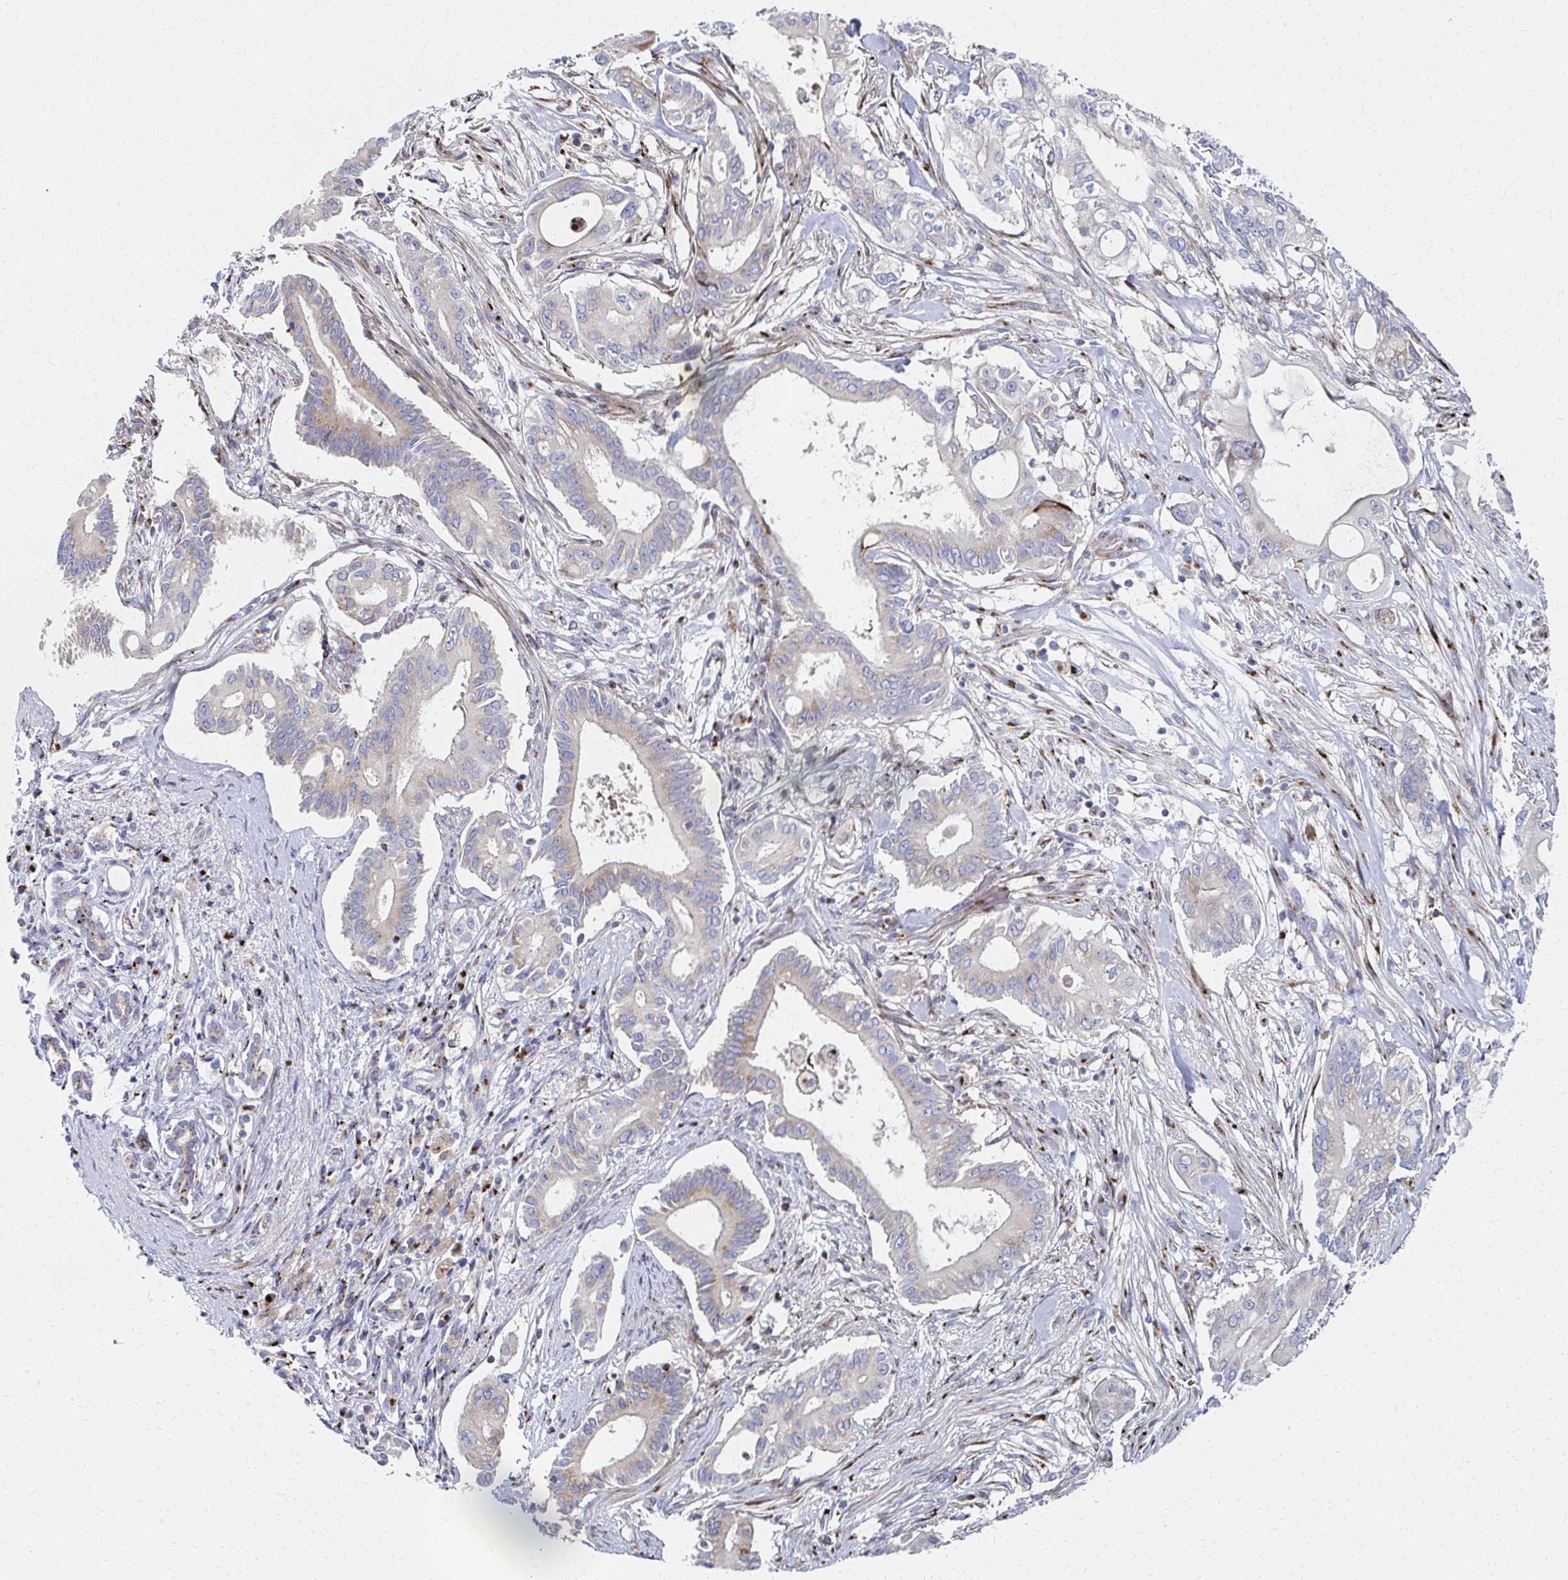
{"staining": {"intensity": "negative", "quantity": "none", "location": "none"}, "tissue": "pancreatic cancer", "cell_type": "Tumor cells", "image_type": "cancer", "snomed": [{"axis": "morphology", "description": "Adenocarcinoma, NOS"}, {"axis": "topography", "description": "Pancreas"}], "caption": "This is an IHC histopathology image of pancreatic cancer (adenocarcinoma). There is no expression in tumor cells.", "gene": "MAN1A1", "patient": {"sex": "female", "age": 68}}